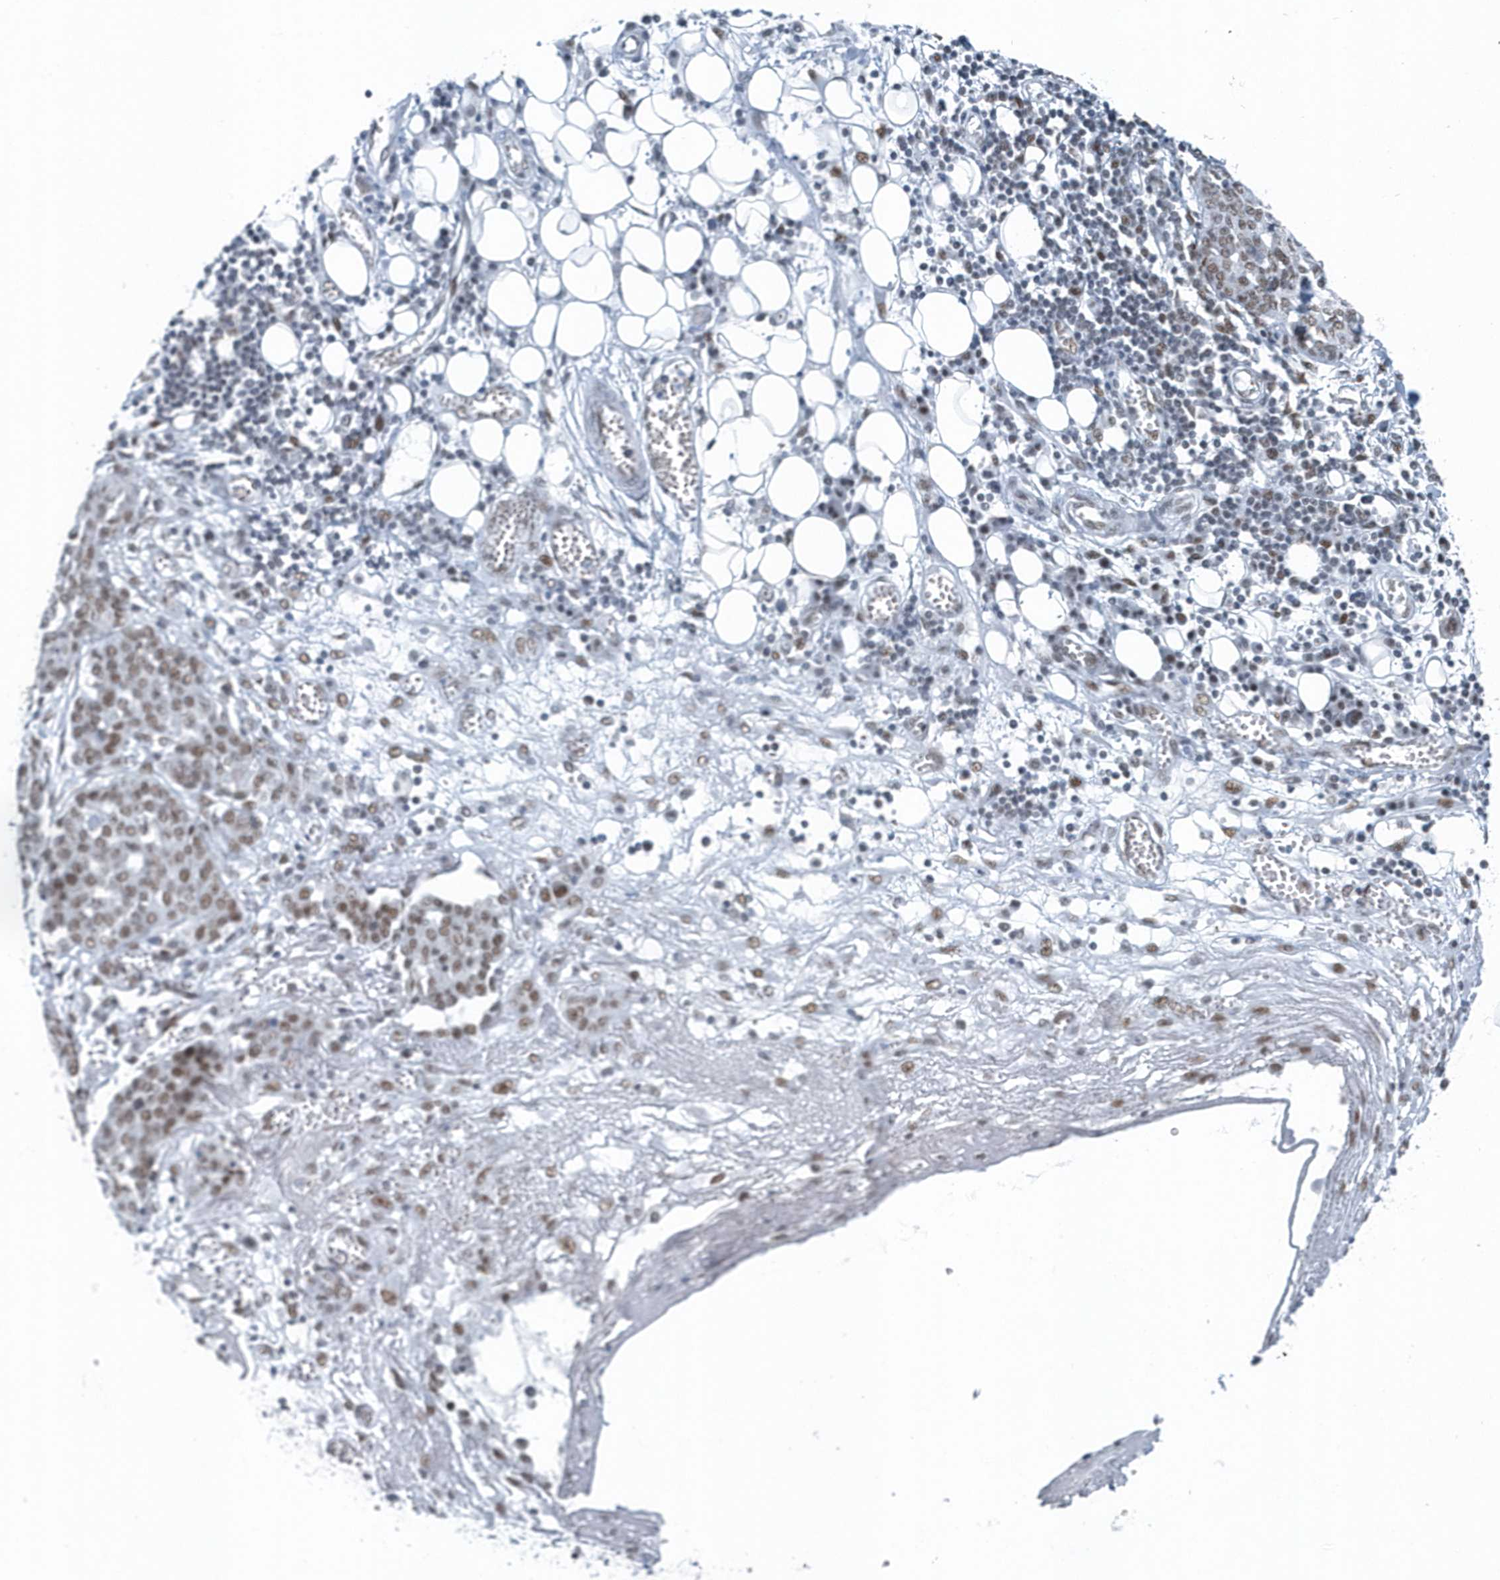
{"staining": {"intensity": "moderate", "quantity": ">75%", "location": "nuclear"}, "tissue": "ovarian cancer", "cell_type": "Tumor cells", "image_type": "cancer", "snomed": [{"axis": "morphology", "description": "Cystadenocarcinoma, serous, NOS"}, {"axis": "topography", "description": "Soft tissue"}, {"axis": "topography", "description": "Ovary"}], "caption": "Immunohistochemical staining of human ovarian cancer demonstrates moderate nuclear protein staining in about >75% of tumor cells.", "gene": "FIP1L1", "patient": {"sex": "female", "age": 57}}